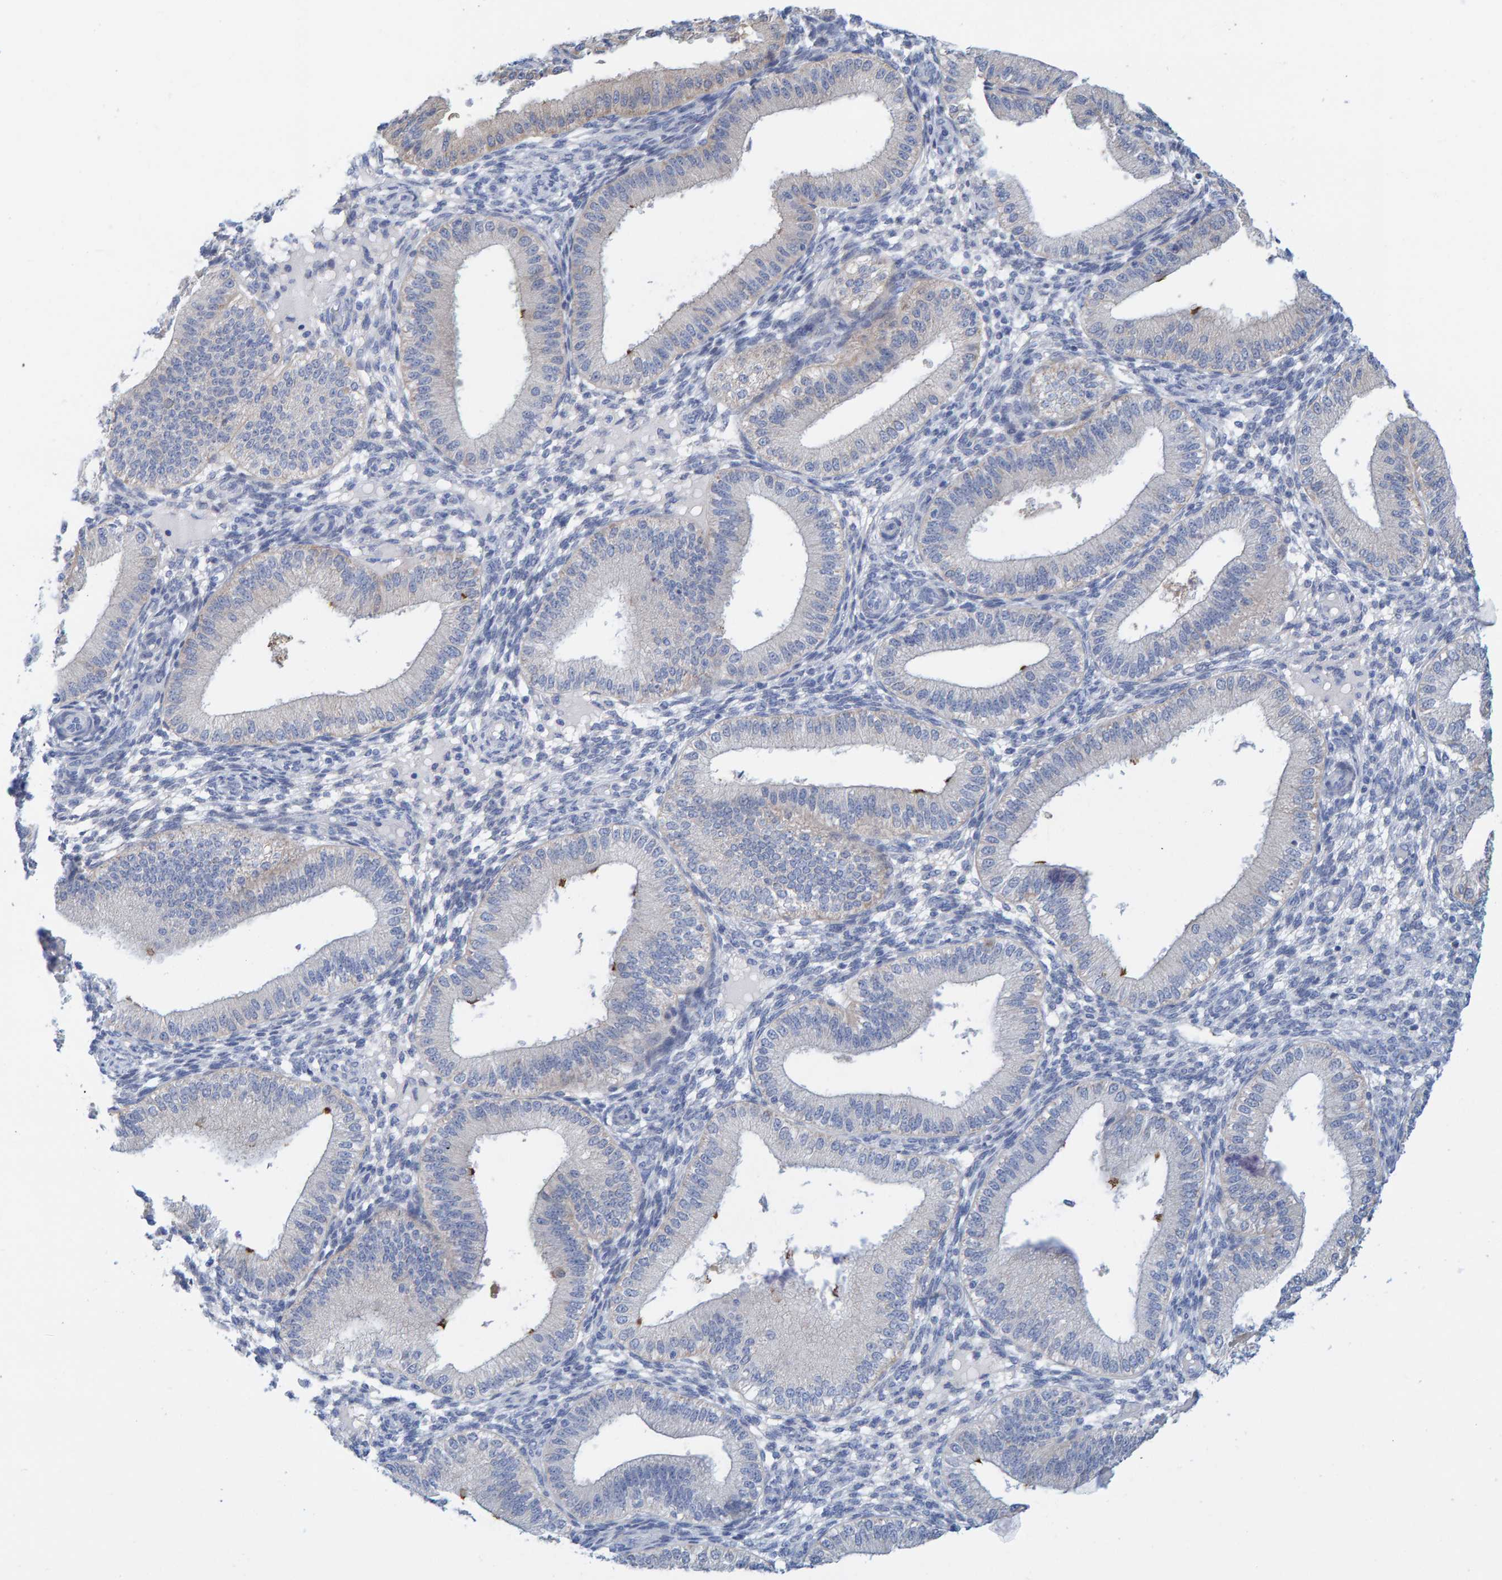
{"staining": {"intensity": "negative", "quantity": "none", "location": "none"}, "tissue": "endometrium", "cell_type": "Cells in endometrial stroma", "image_type": "normal", "snomed": [{"axis": "morphology", "description": "Normal tissue, NOS"}, {"axis": "topography", "description": "Endometrium"}], "caption": "Protein analysis of benign endometrium demonstrates no significant expression in cells in endometrial stroma.", "gene": "KLHL11", "patient": {"sex": "female", "age": 39}}